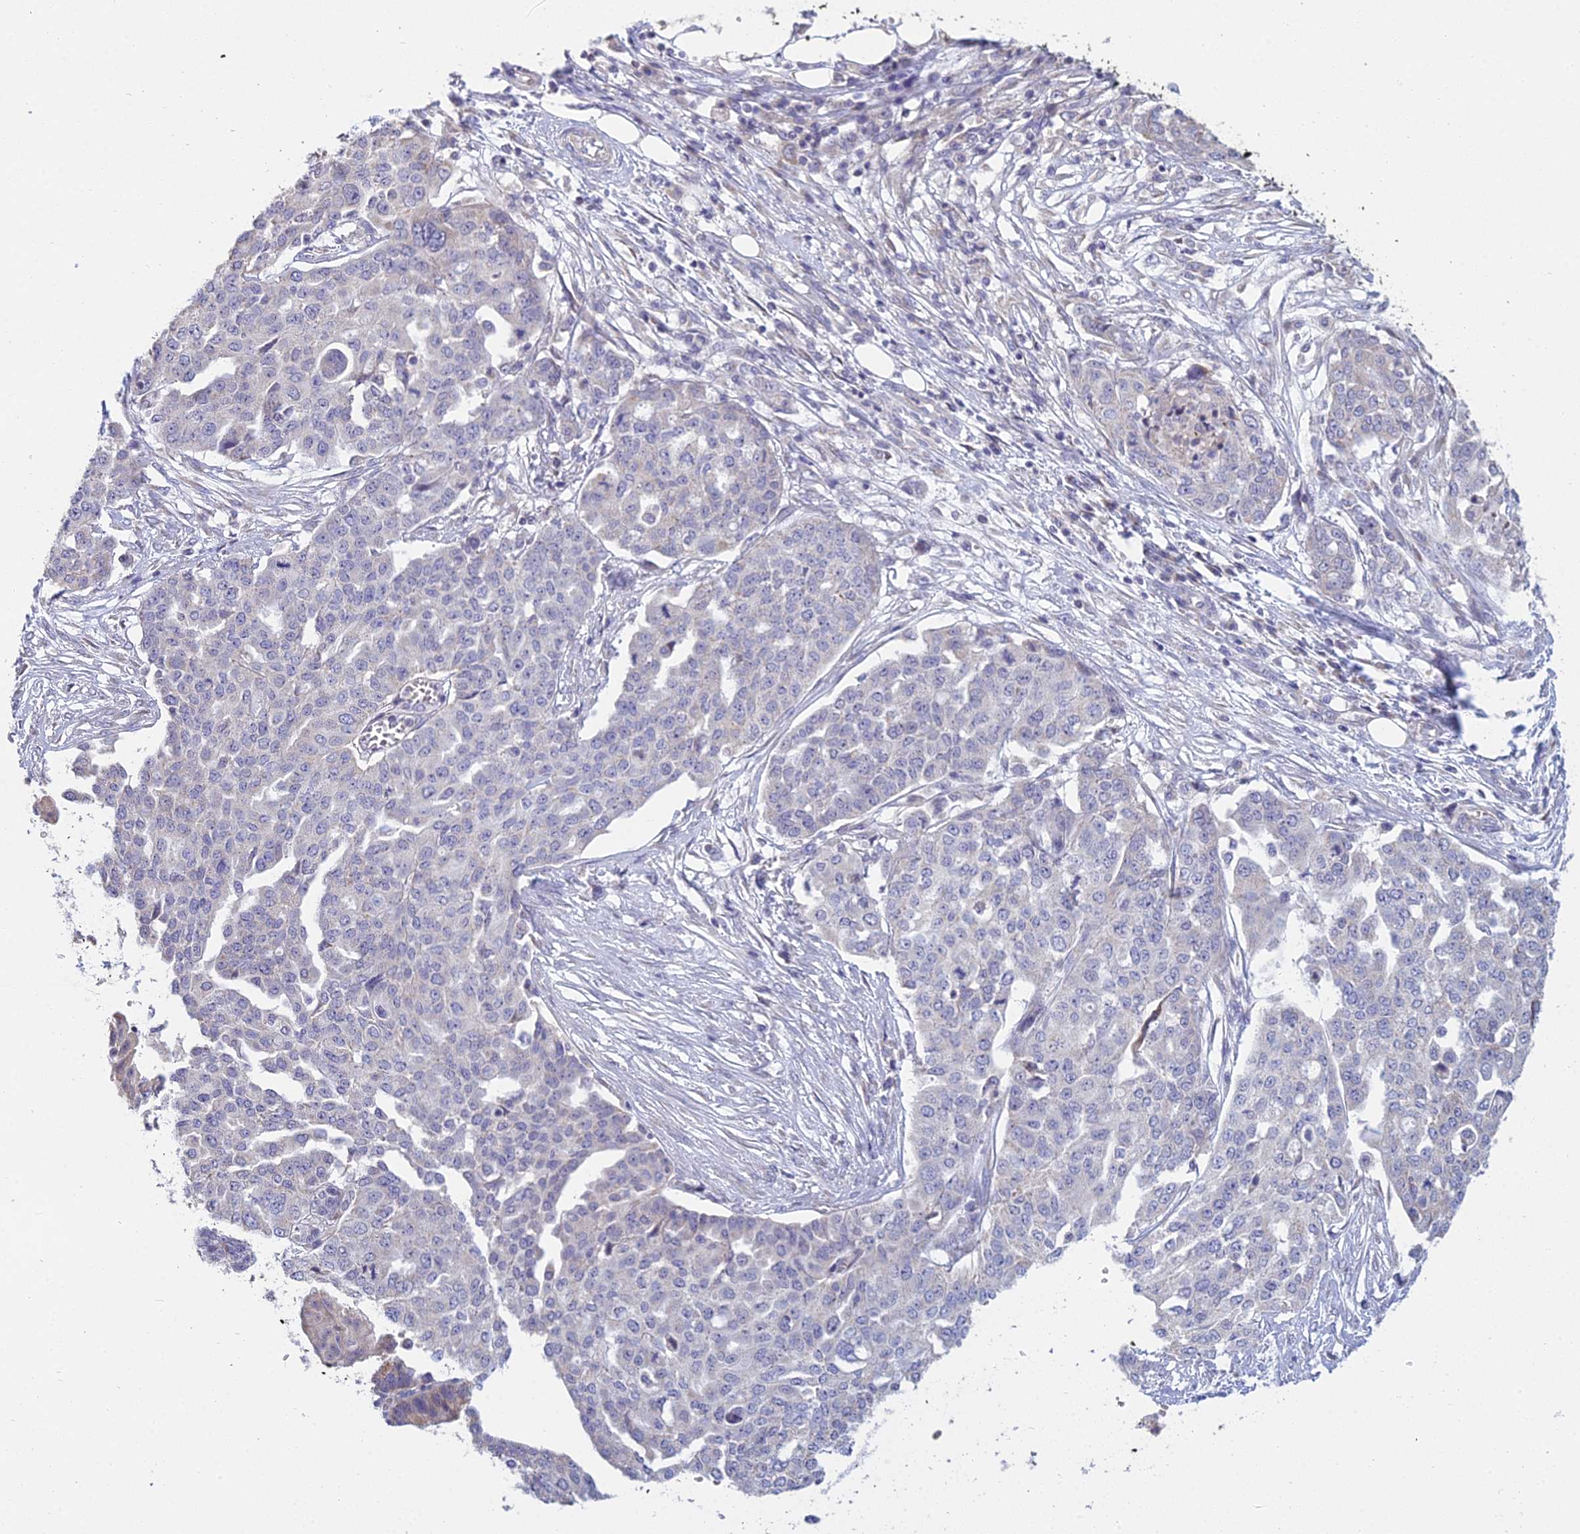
{"staining": {"intensity": "negative", "quantity": "none", "location": "none"}, "tissue": "ovarian cancer", "cell_type": "Tumor cells", "image_type": "cancer", "snomed": [{"axis": "morphology", "description": "Cystadenocarcinoma, serous, NOS"}, {"axis": "topography", "description": "Soft tissue"}, {"axis": "topography", "description": "Ovary"}], "caption": "Photomicrograph shows no protein positivity in tumor cells of serous cystadenocarcinoma (ovarian) tissue.", "gene": "CFAP206", "patient": {"sex": "female", "age": 57}}